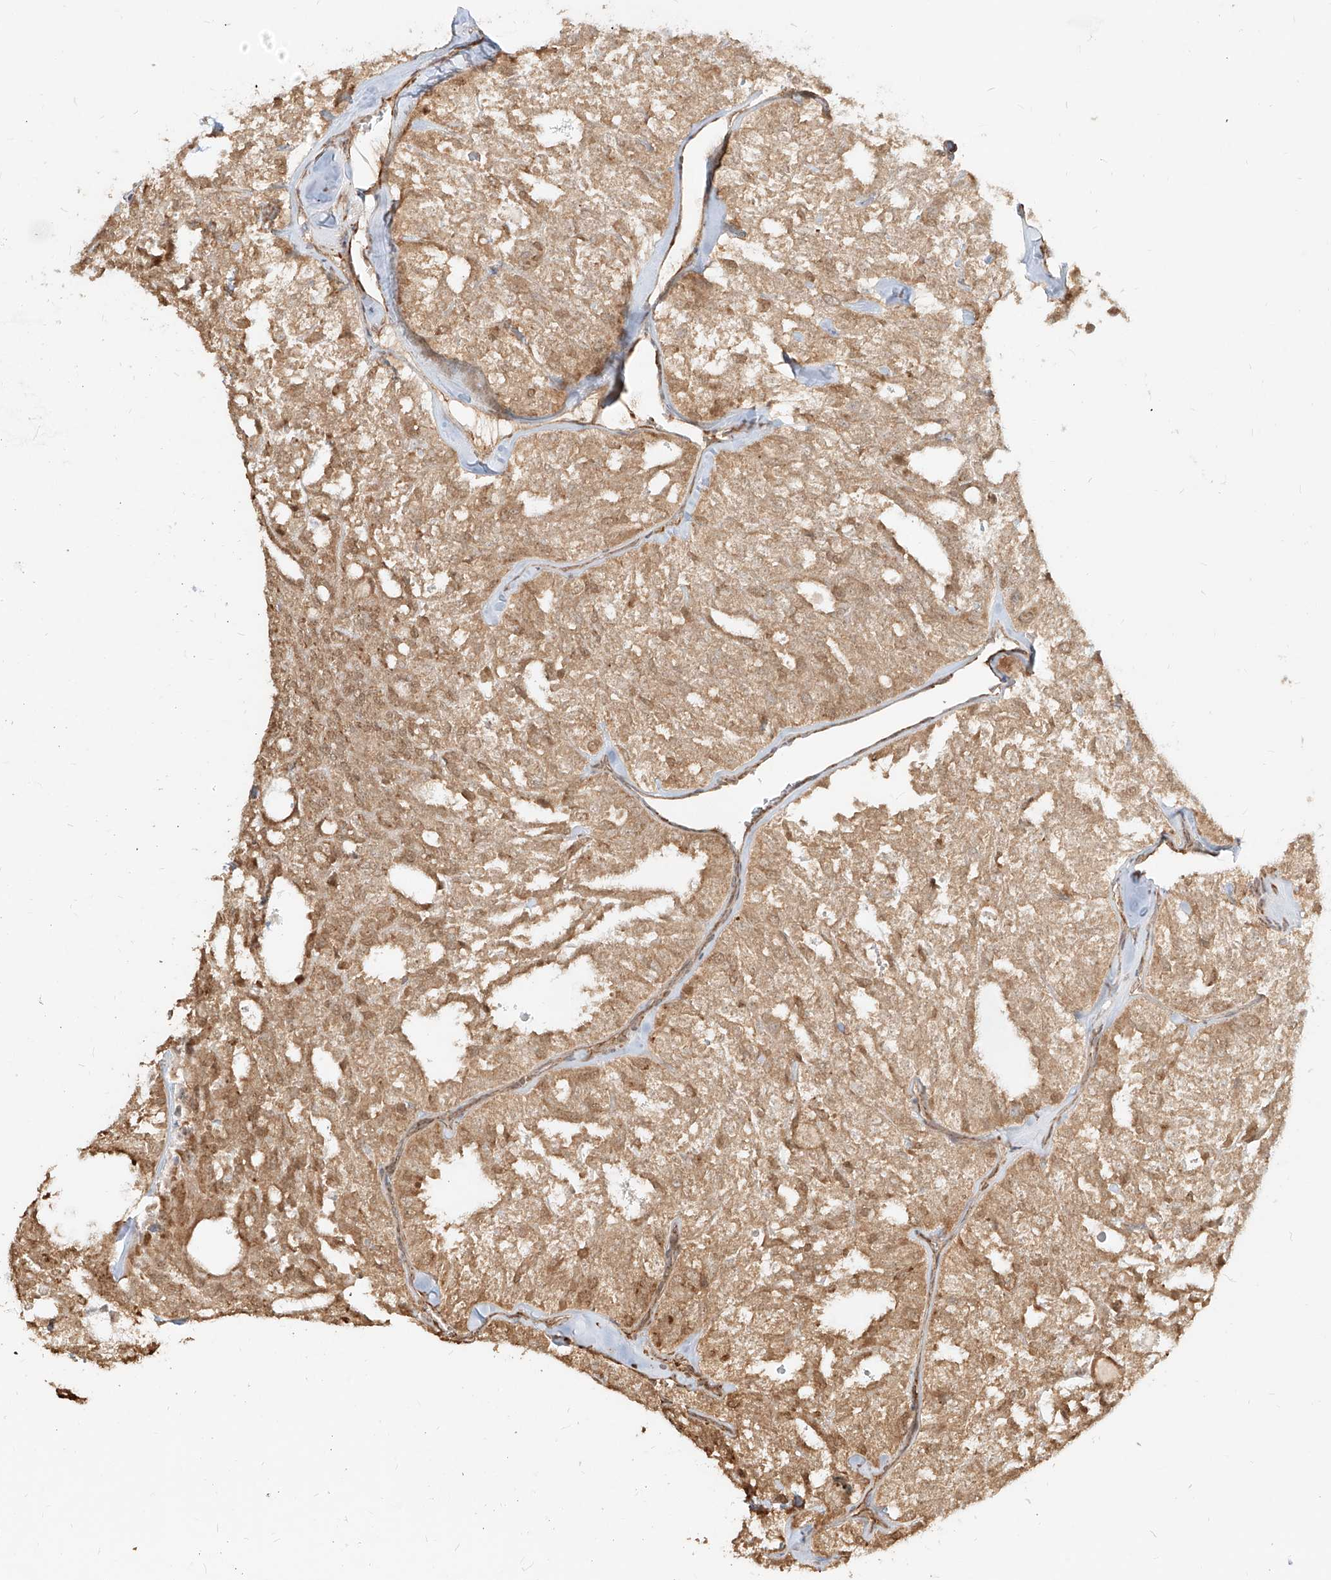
{"staining": {"intensity": "moderate", "quantity": ">75%", "location": "cytoplasmic/membranous"}, "tissue": "thyroid cancer", "cell_type": "Tumor cells", "image_type": "cancer", "snomed": [{"axis": "morphology", "description": "Follicular adenoma carcinoma, NOS"}, {"axis": "topography", "description": "Thyroid gland"}], "caption": "Immunohistochemistry (DAB) staining of thyroid follicular adenoma carcinoma exhibits moderate cytoplasmic/membranous protein expression in approximately >75% of tumor cells.", "gene": "UBE2K", "patient": {"sex": "male", "age": 75}}